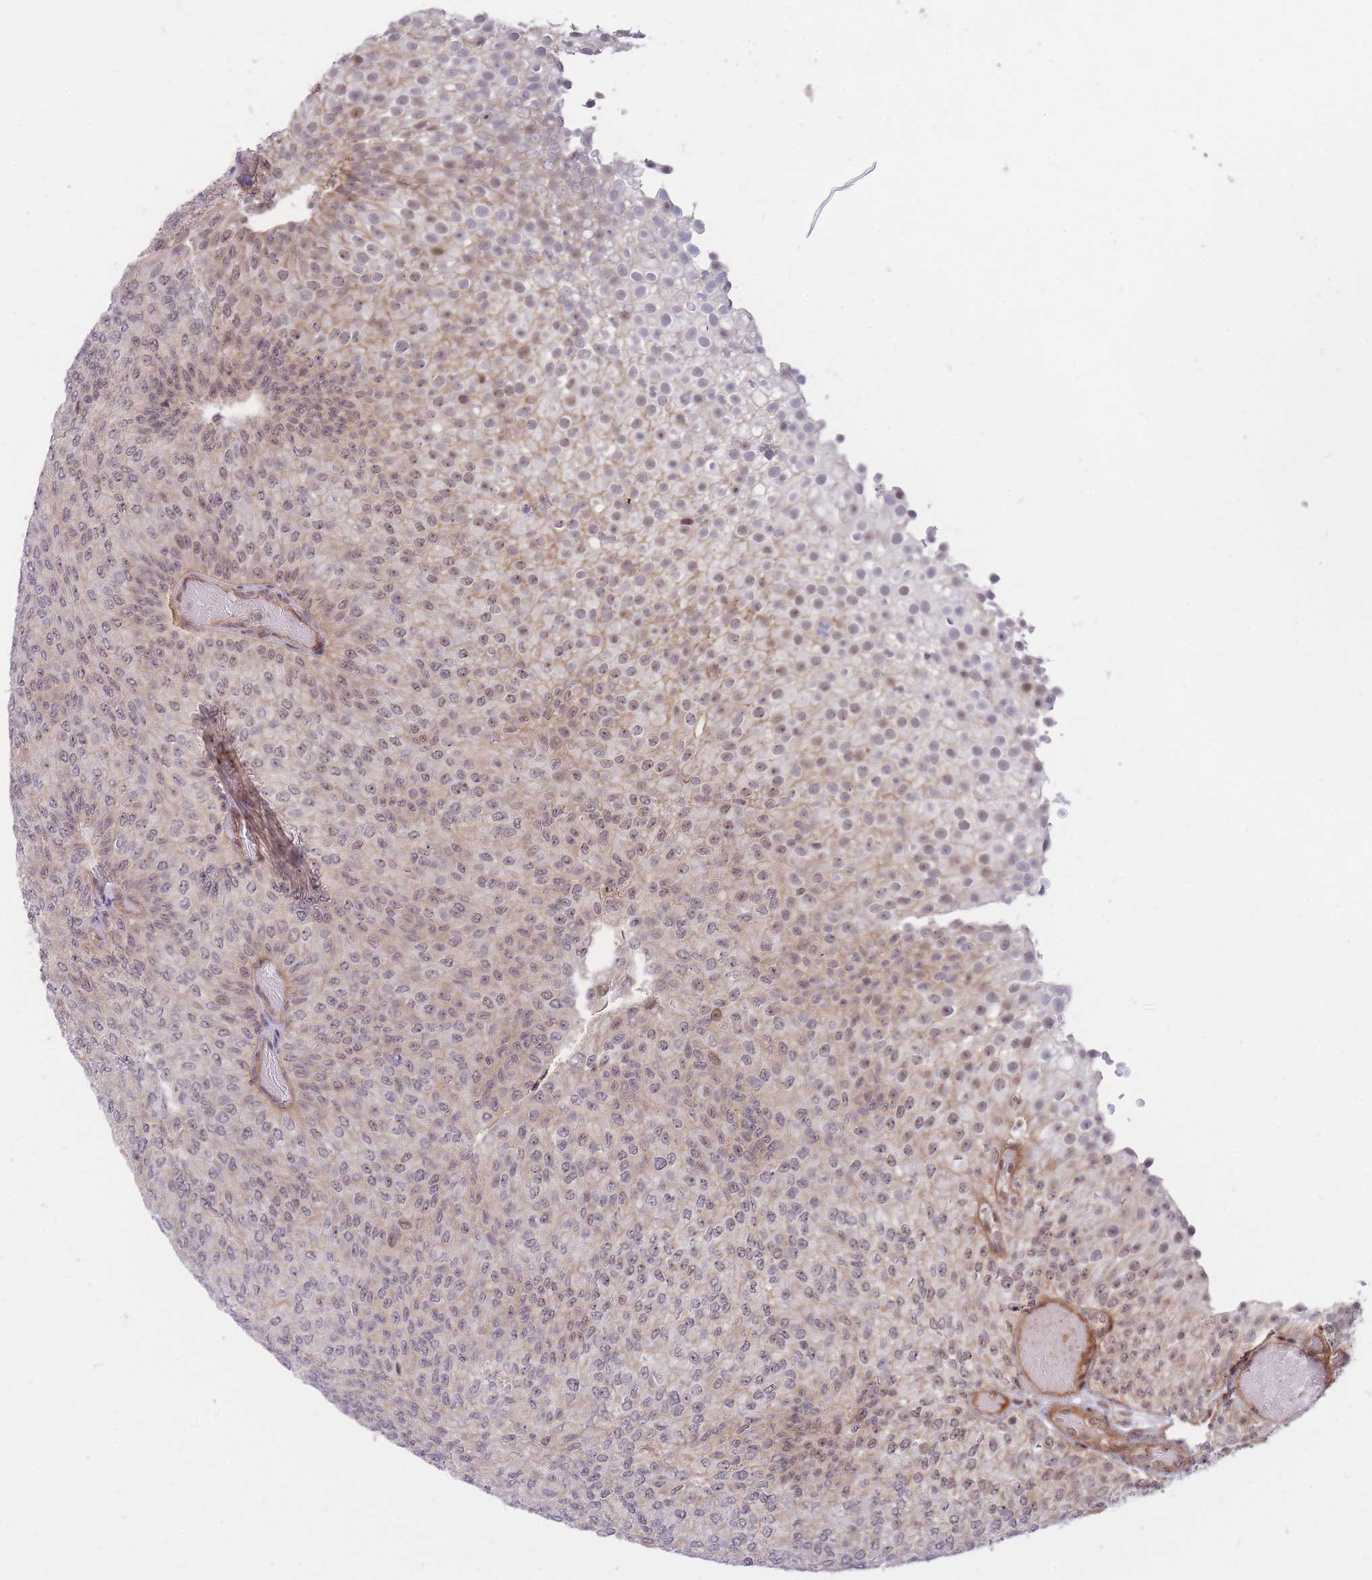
{"staining": {"intensity": "weak", "quantity": "25%-75%", "location": "cytoplasmic/membranous,nuclear"}, "tissue": "urothelial cancer", "cell_type": "Tumor cells", "image_type": "cancer", "snomed": [{"axis": "morphology", "description": "Urothelial carcinoma, Low grade"}, {"axis": "topography", "description": "Urinary bladder"}], "caption": "Immunohistochemical staining of human urothelial carcinoma (low-grade) shows low levels of weak cytoplasmic/membranous and nuclear protein positivity in about 25%-75% of tumor cells.", "gene": "ERICH6B", "patient": {"sex": "male", "age": 78}}